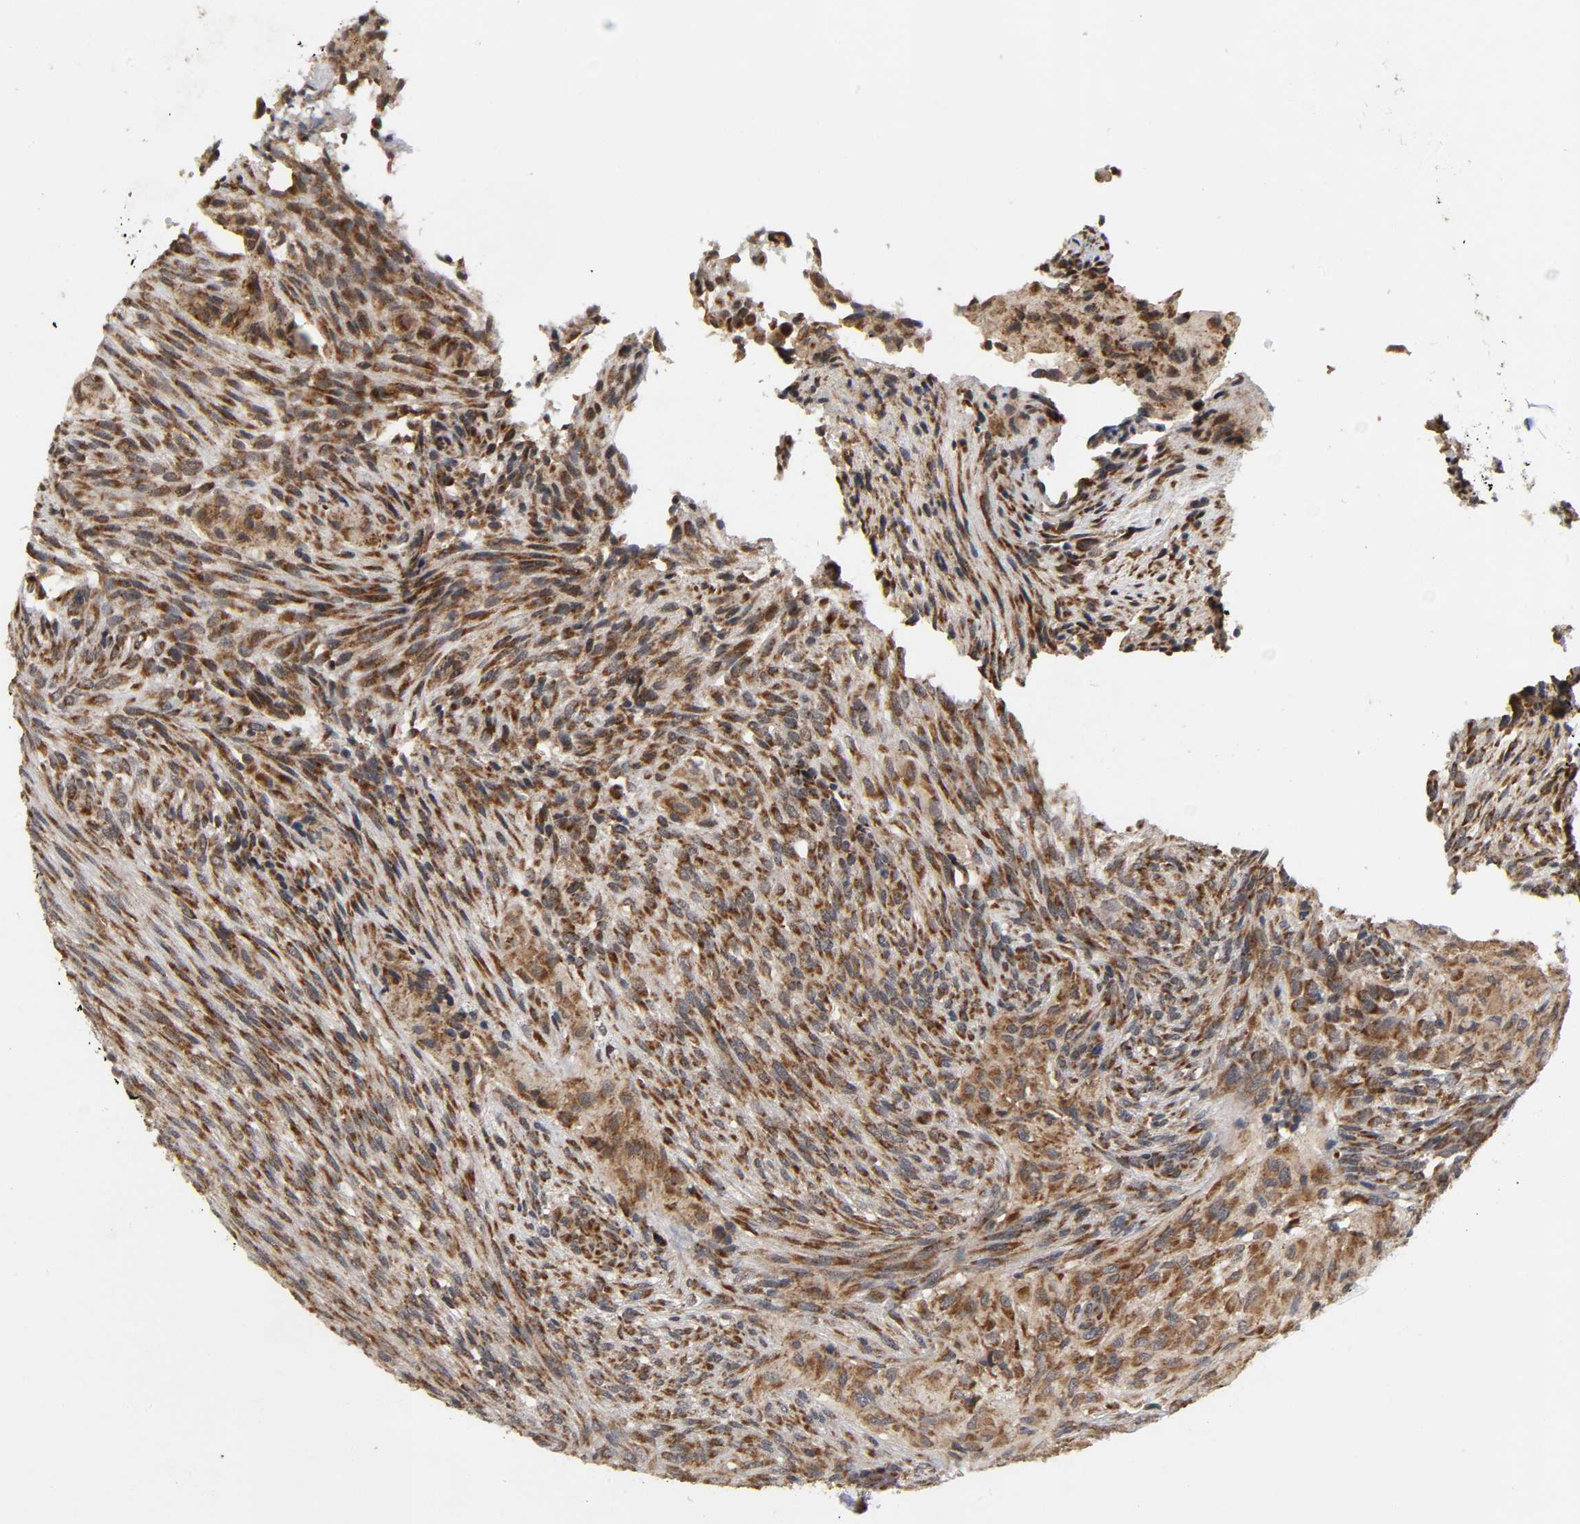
{"staining": {"intensity": "strong", "quantity": ">75%", "location": "cytoplasmic/membranous"}, "tissue": "glioma", "cell_type": "Tumor cells", "image_type": "cancer", "snomed": [{"axis": "morphology", "description": "Glioma, malignant, High grade"}, {"axis": "topography", "description": "Cerebral cortex"}], "caption": "High-grade glioma (malignant) stained with a brown dye reveals strong cytoplasmic/membranous positive expression in about >75% of tumor cells.", "gene": "SLC30A9", "patient": {"sex": "female", "age": 55}}